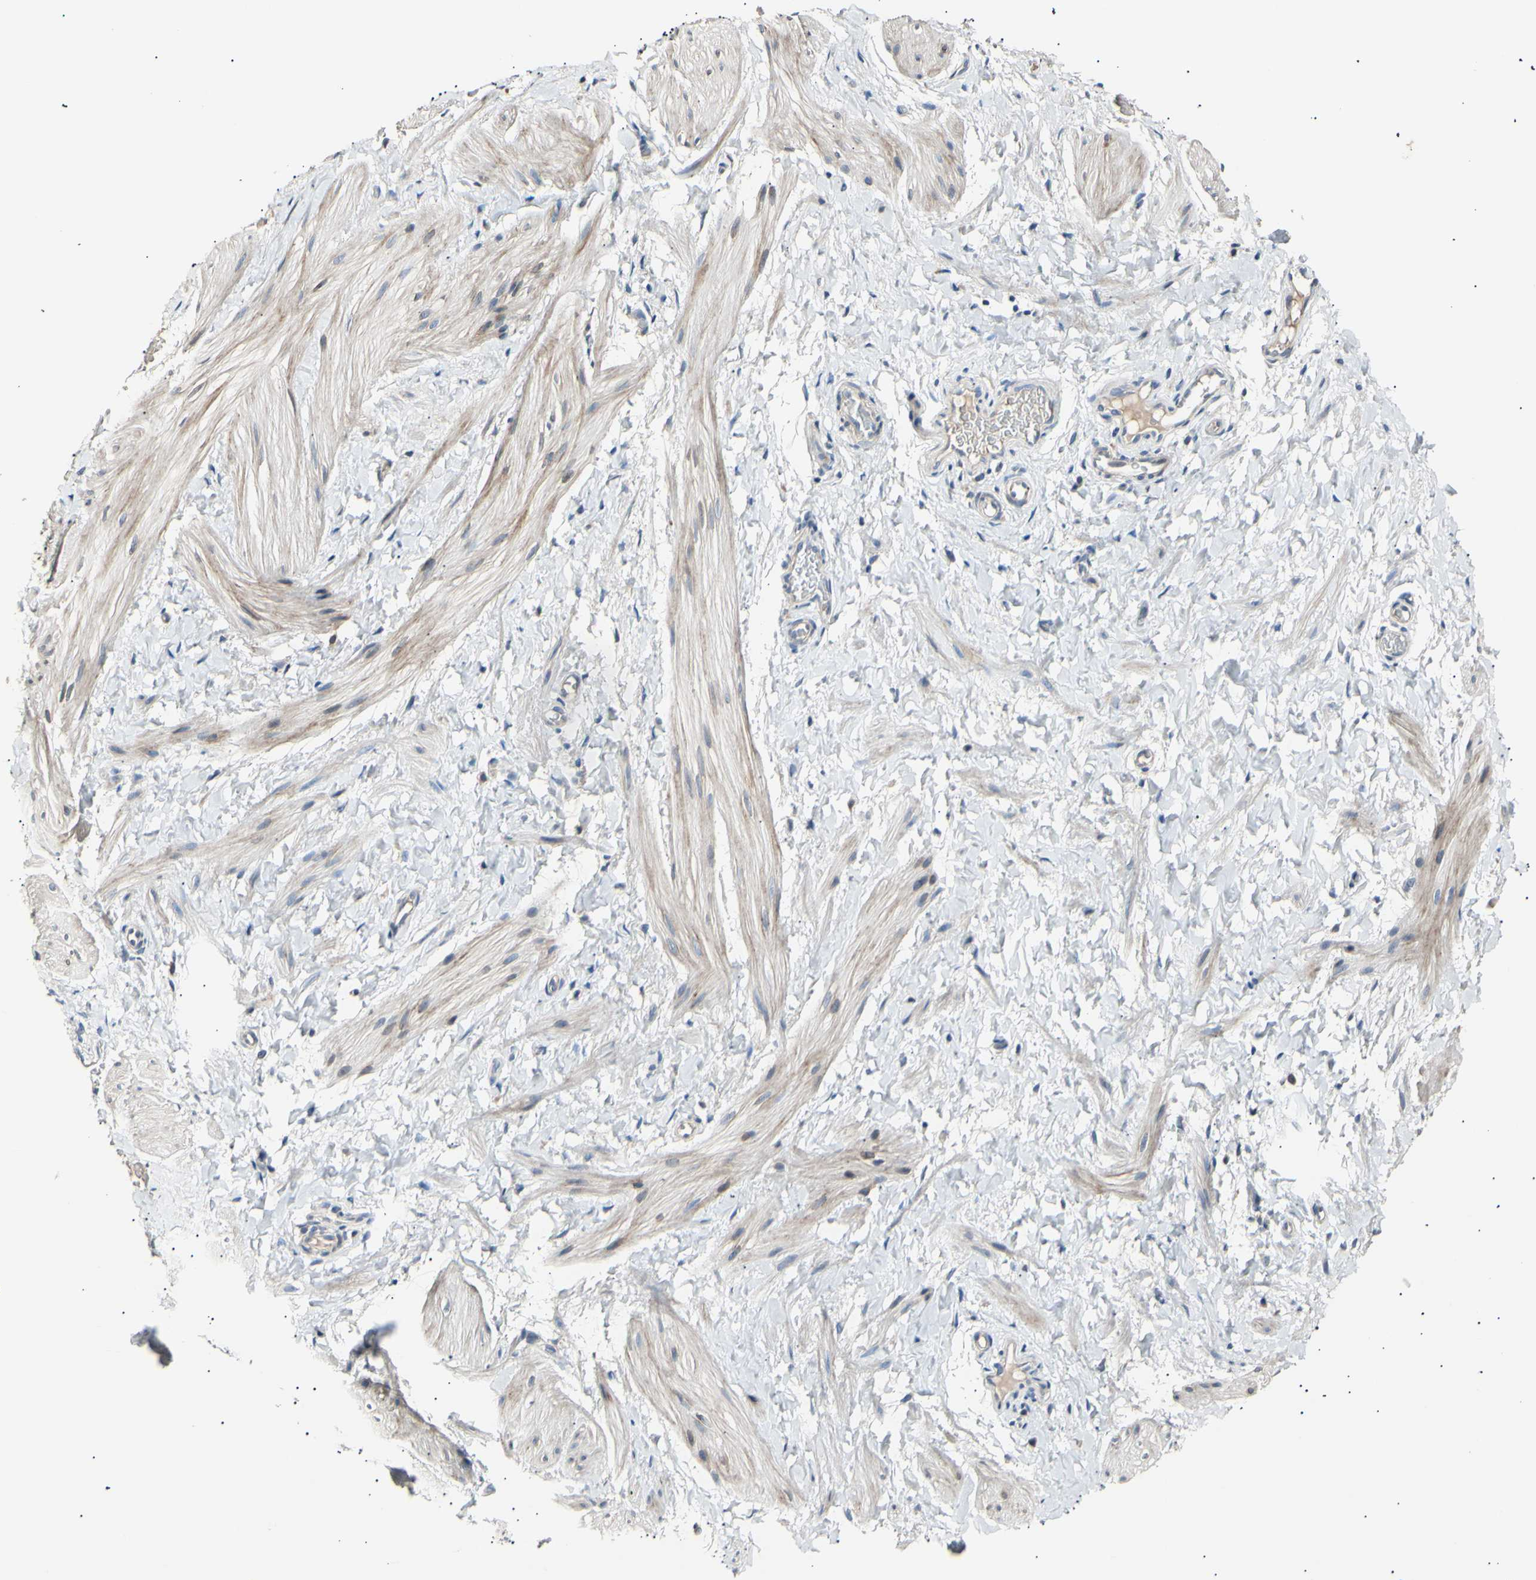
{"staining": {"intensity": "weak", "quantity": "<25%", "location": "cytoplasmic/membranous"}, "tissue": "smooth muscle", "cell_type": "Smooth muscle cells", "image_type": "normal", "snomed": [{"axis": "morphology", "description": "Normal tissue, NOS"}, {"axis": "topography", "description": "Smooth muscle"}], "caption": "The image demonstrates no significant positivity in smooth muscle cells of smooth muscle.", "gene": "LDLR", "patient": {"sex": "male", "age": 16}}